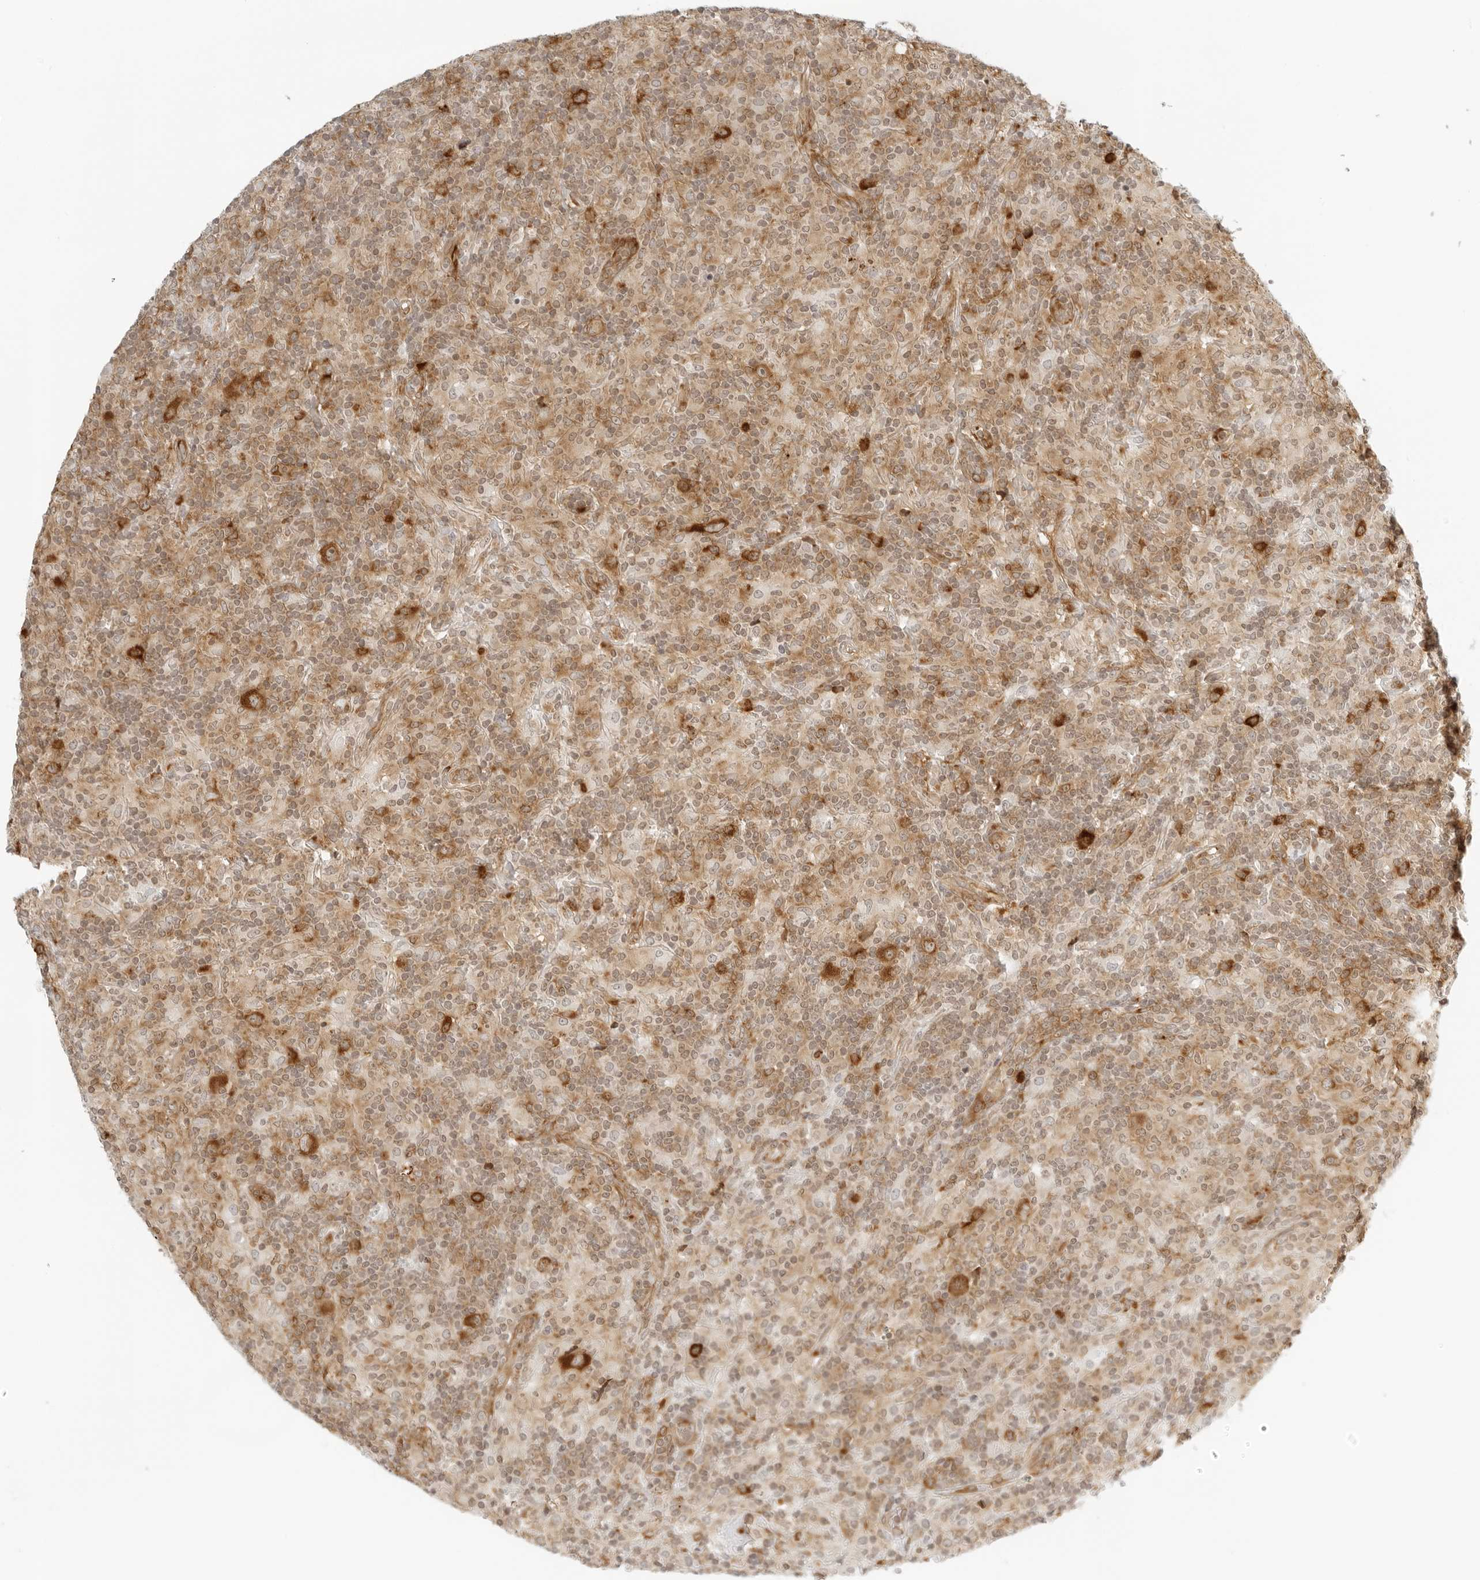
{"staining": {"intensity": "strong", "quantity": ">75%", "location": "cytoplasmic/membranous"}, "tissue": "lymphoma", "cell_type": "Tumor cells", "image_type": "cancer", "snomed": [{"axis": "morphology", "description": "Hodgkin's disease, NOS"}, {"axis": "topography", "description": "Lymph node"}], "caption": "High-magnification brightfield microscopy of lymphoma stained with DAB (3,3'-diaminobenzidine) (brown) and counterstained with hematoxylin (blue). tumor cells exhibit strong cytoplasmic/membranous positivity is appreciated in approximately>75% of cells.", "gene": "EIF4G1", "patient": {"sex": "male", "age": 70}}